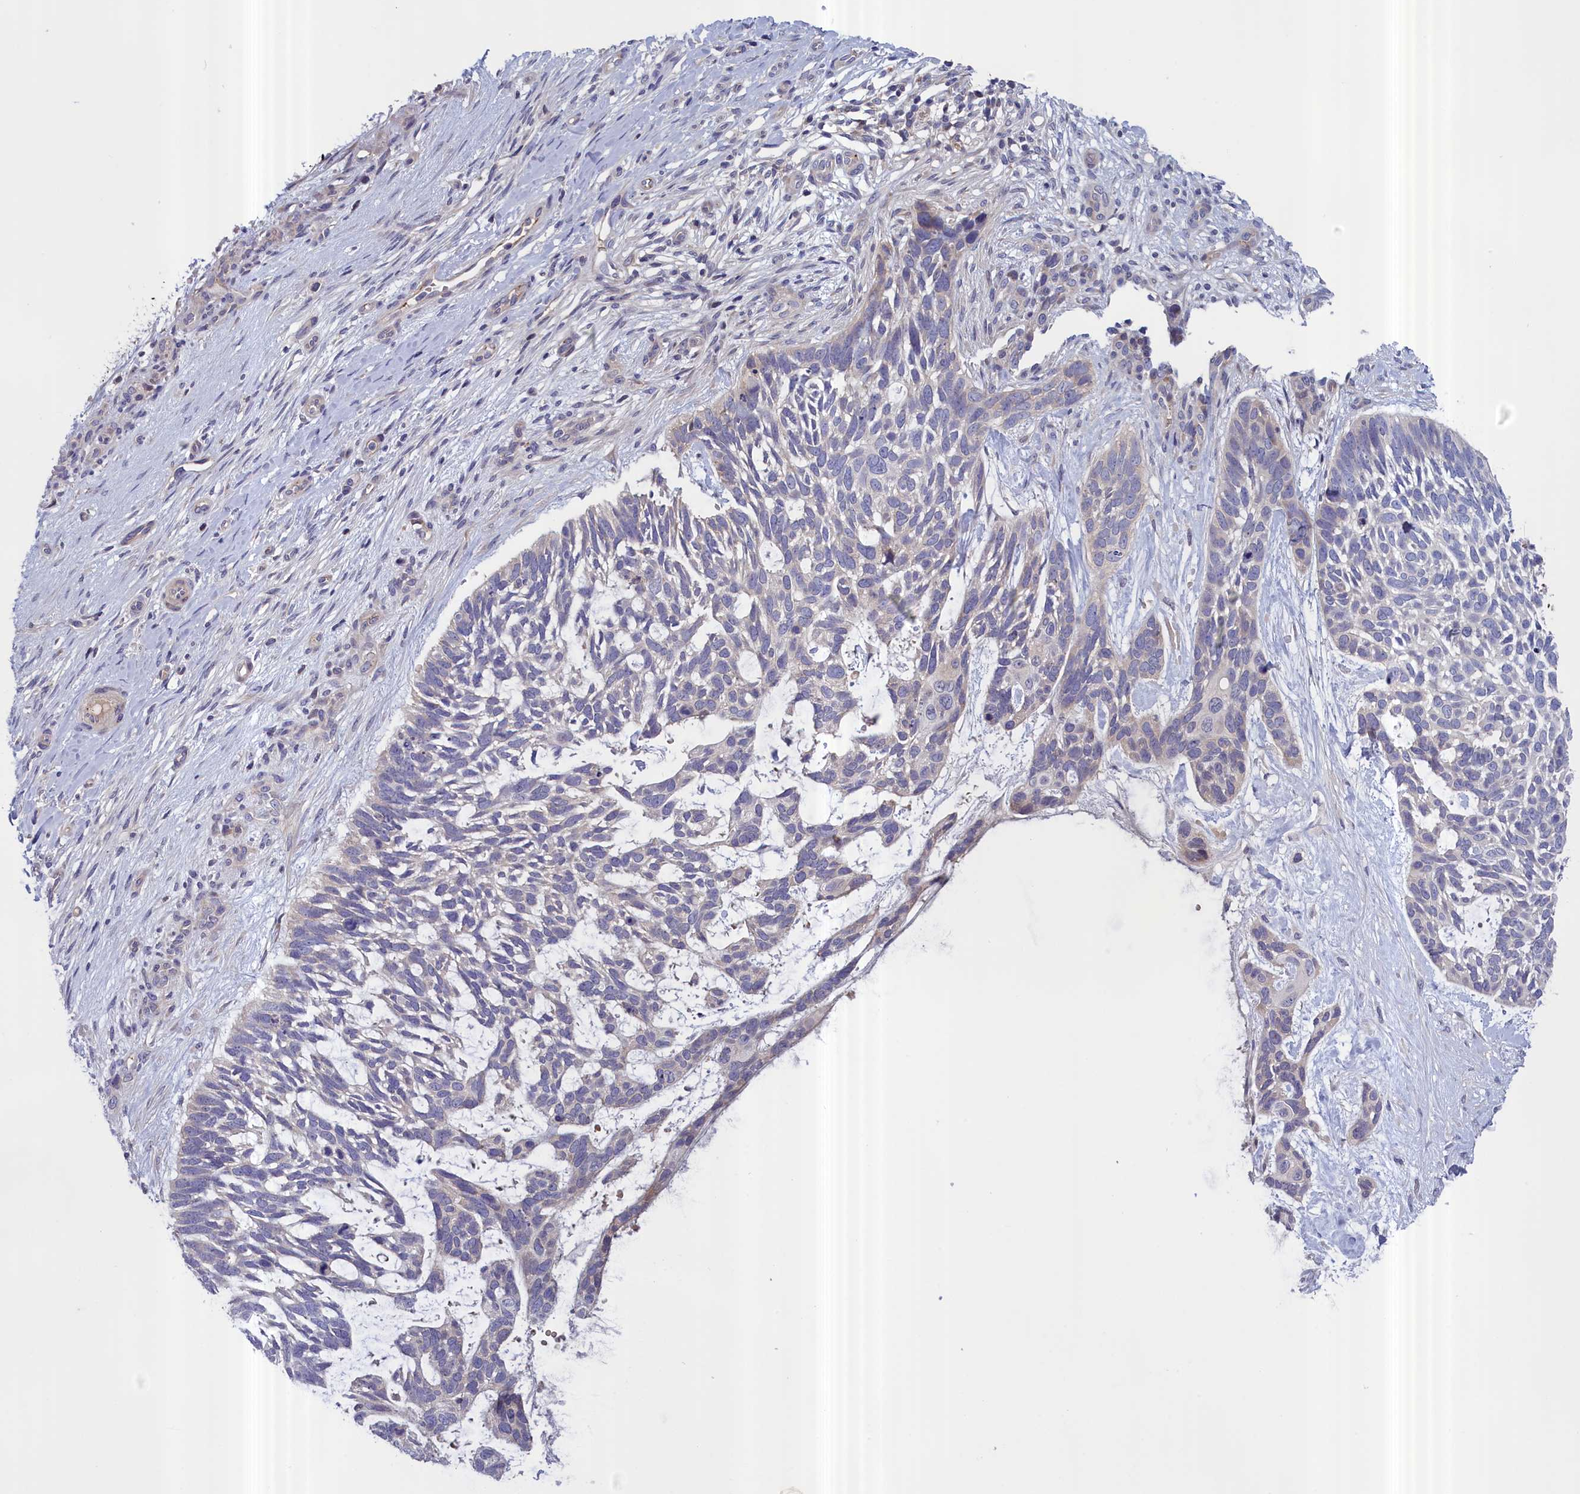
{"staining": {"intensity": "negative", "quantity": "none", "location": "none"}, "tissue": "skin cancer", "cell_type": "Tumor cells", "image_type": "cancer", "snomed": [{"axis": "morphology", "description": "Basal cell carcinoma"}, {"axis": "topography", "description": "Skin"}], "caption": "A photomicrograph of human skin basal cell carcinoma is negative for staining in tumor cells. (Immunohistochemistry, brightfield microscopy, high magnification).", "gene": "IGFALS", "patient": {"sex": "male", "age": 88}}